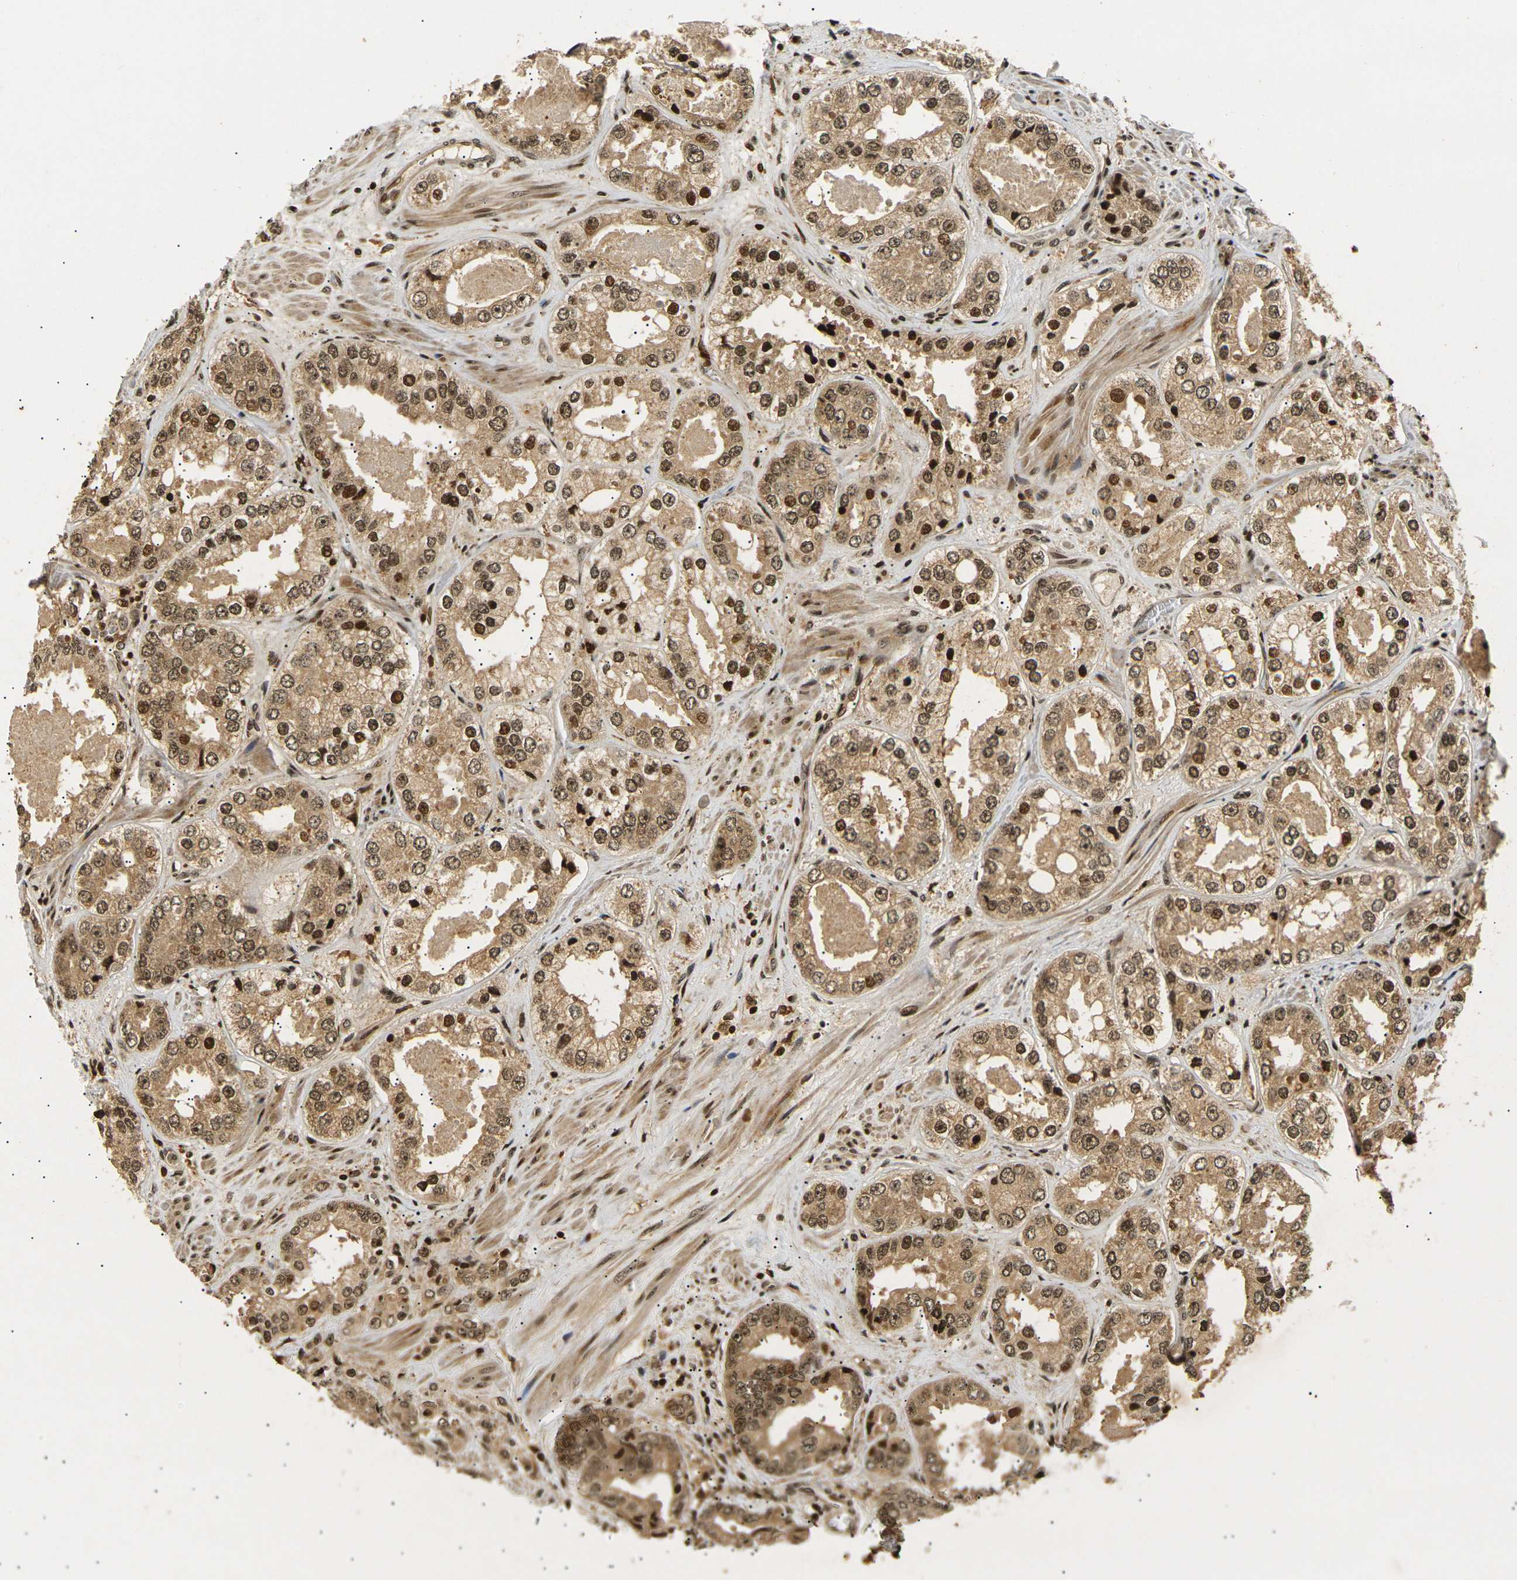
{"staining": {"intensity": "moderate", "quantity": ">75%", "location": "cytoplasmic/membranous,nuclear"}, "tissue": "prostate cancer", "cell_type": "Tumor cells", "image_type": "cancer", "snomed": [{"axis": "morphology", "description": "Adenocarcinoma, High grade"}, {"axis": "topography", "description": "Prostate"}], "caption": "About >75% of tumor cells in prostate cancer display moderate cytoplasmic/membranous and nuclear protein expression as visualized by brown immunohistochemical staining.", "gene": "ACTL6A", "patient": {"sex": "male", "age": 61}}